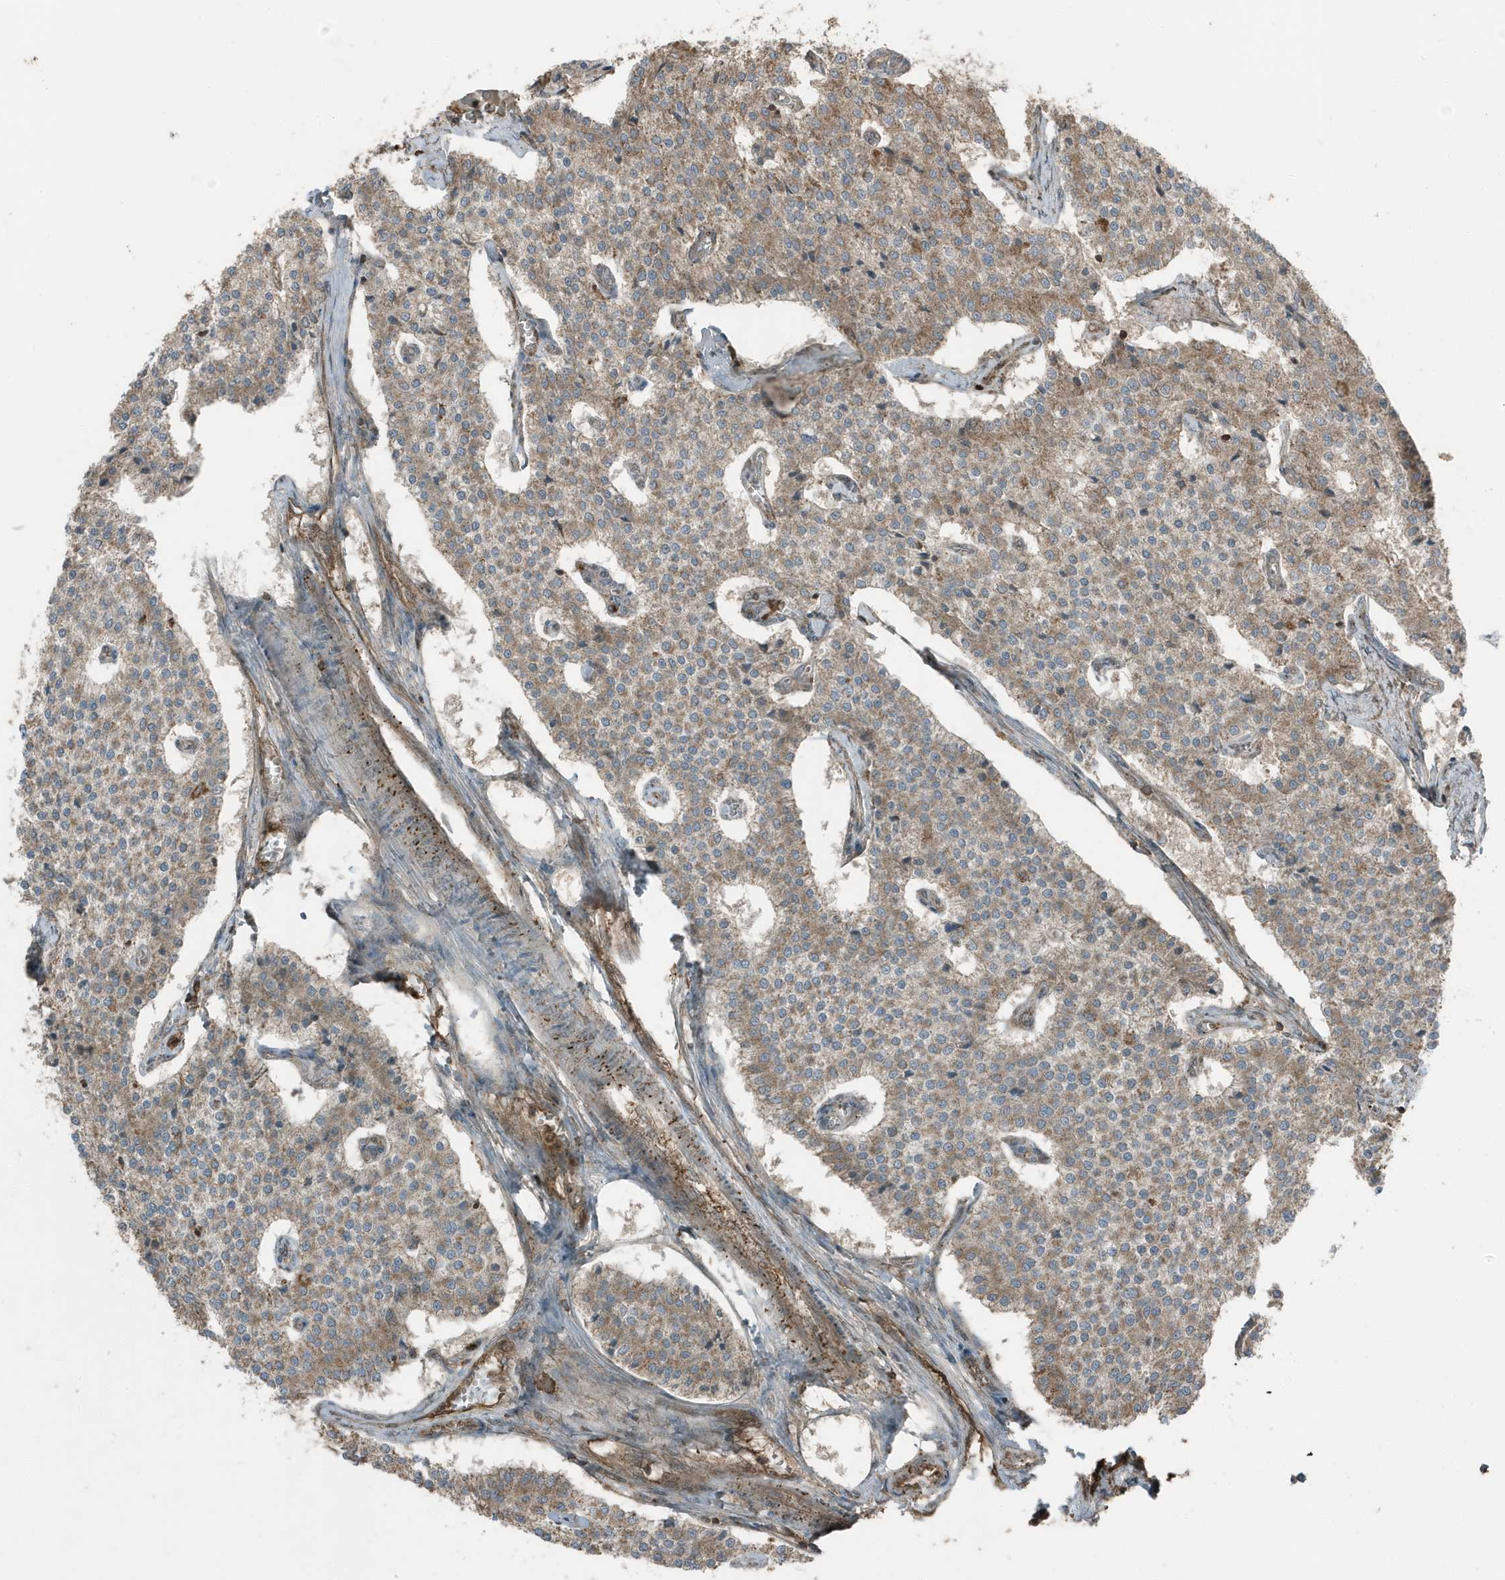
{"staining": {"intensity": "moderate", "quantity": "25%-75%", "location": "cytoplasmic/membranous"}, "tissue": "carcinoid", "cell_type": "Tumor cells", "image_type": "cancer", "snomed": [{"axis": "morphology", "description": "Carcinoid, malignant, NOS"}, {"axis": "topography", "description": "Colon"}], "caption": "Immunohistochemical staining of human malignant carcinoid exhibits moderate cytoplasmic/membranous protein staining in about 25%-75% of tumor cells.", "gene": "AZI2", "patient": {"sex": "female", "age": 52}}